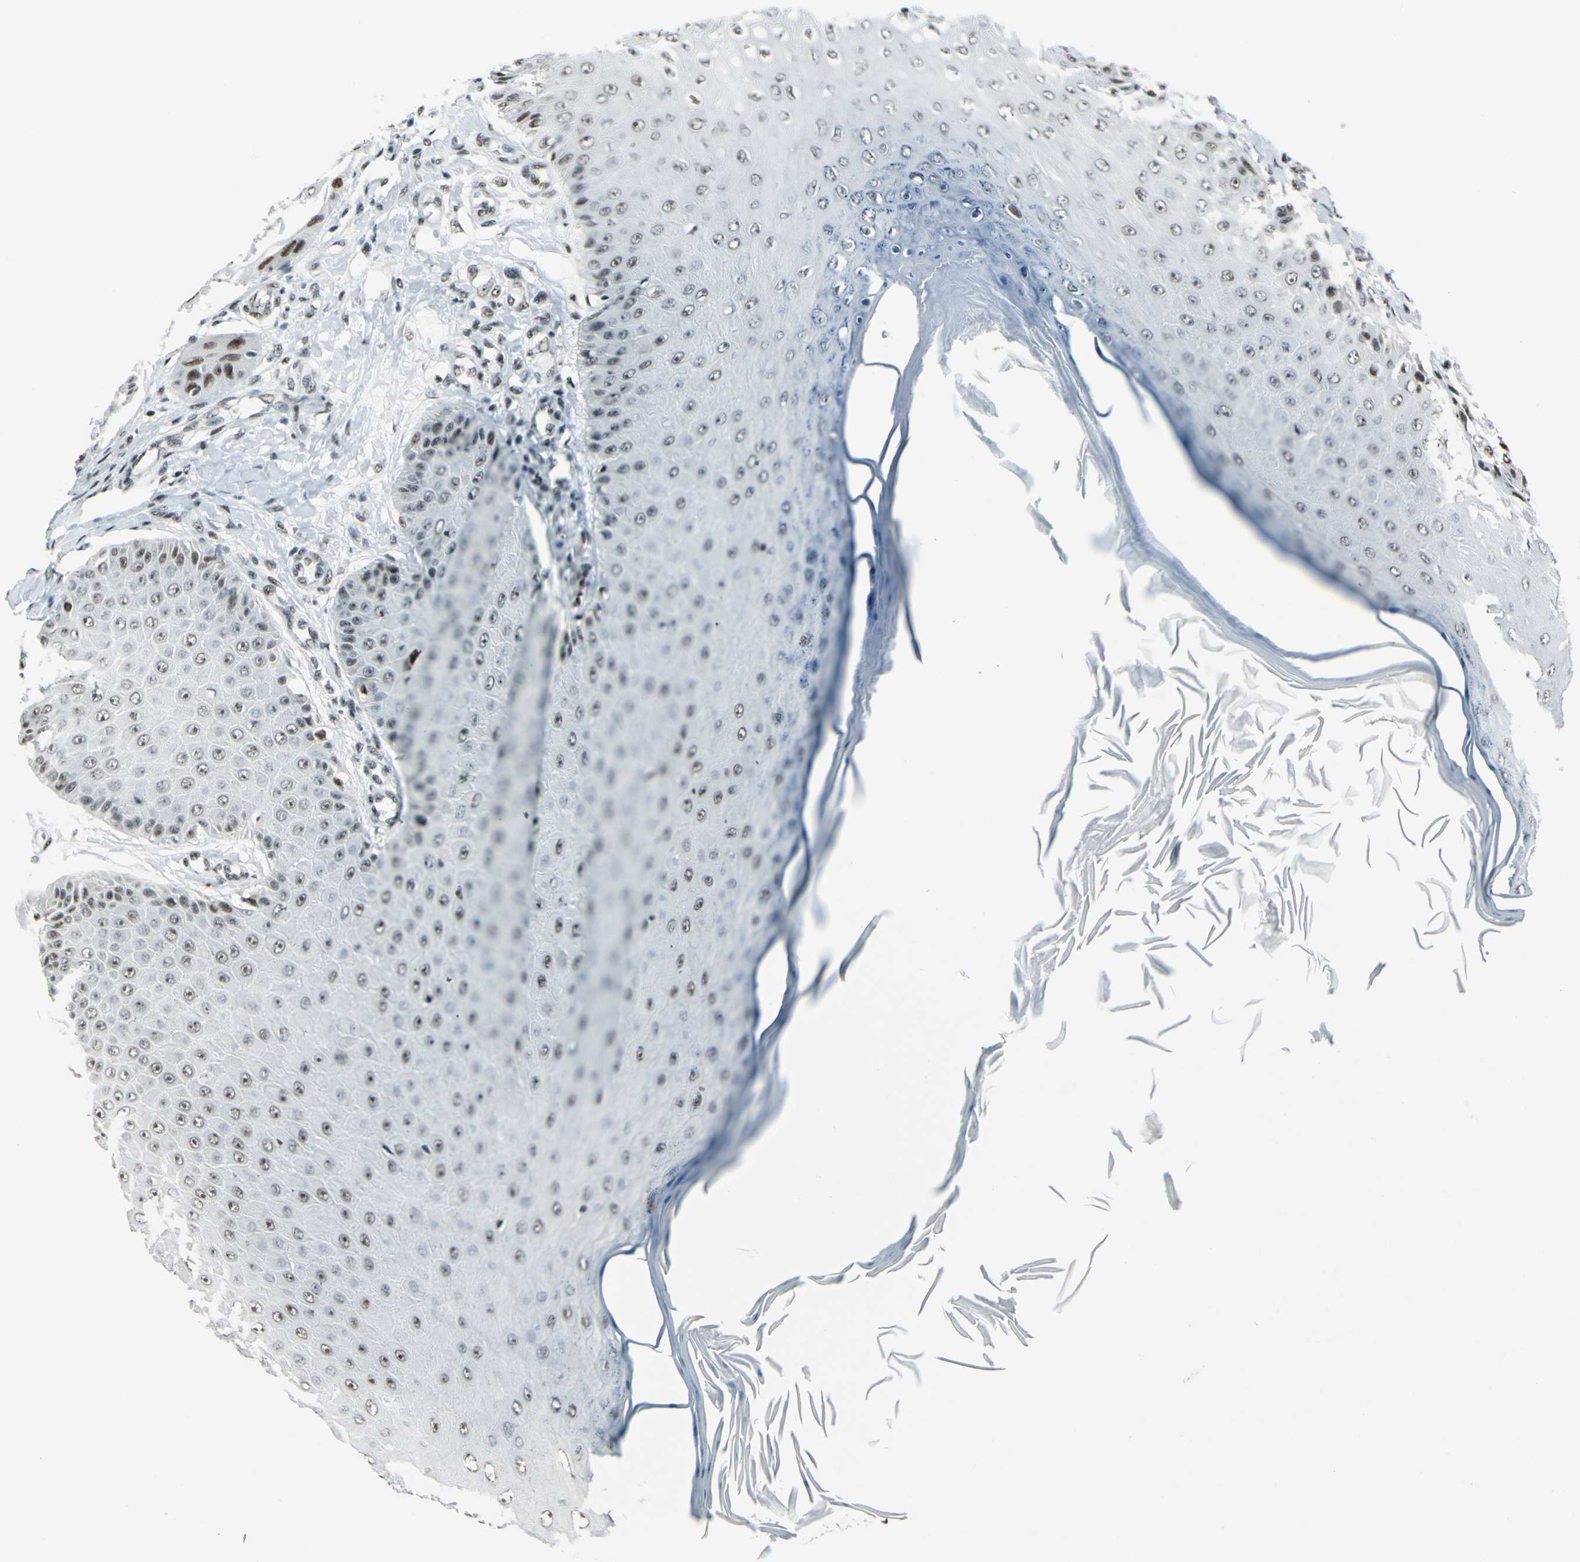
{"staining": {"intensity": "moderate", "quantity": ">75%", "location": "nuclear"}, "tissue": "skin cancer", "cell_type": "Tumor cells", "image_type": "cancer", "snomed": [{"axis": "morphology", "description": "Squamous cell carcinoma, NOS"}, {"axis": "topography", "description": "Skin"}], "caption": "This is a histology image of immunohistochemistry (IHC) staining of skin squamous cell carcinoma, which shows moderate expression in the nuclear of tumor cells.", "gene": "KAT6B", "patient": {"sex": "female", "age": 40}}